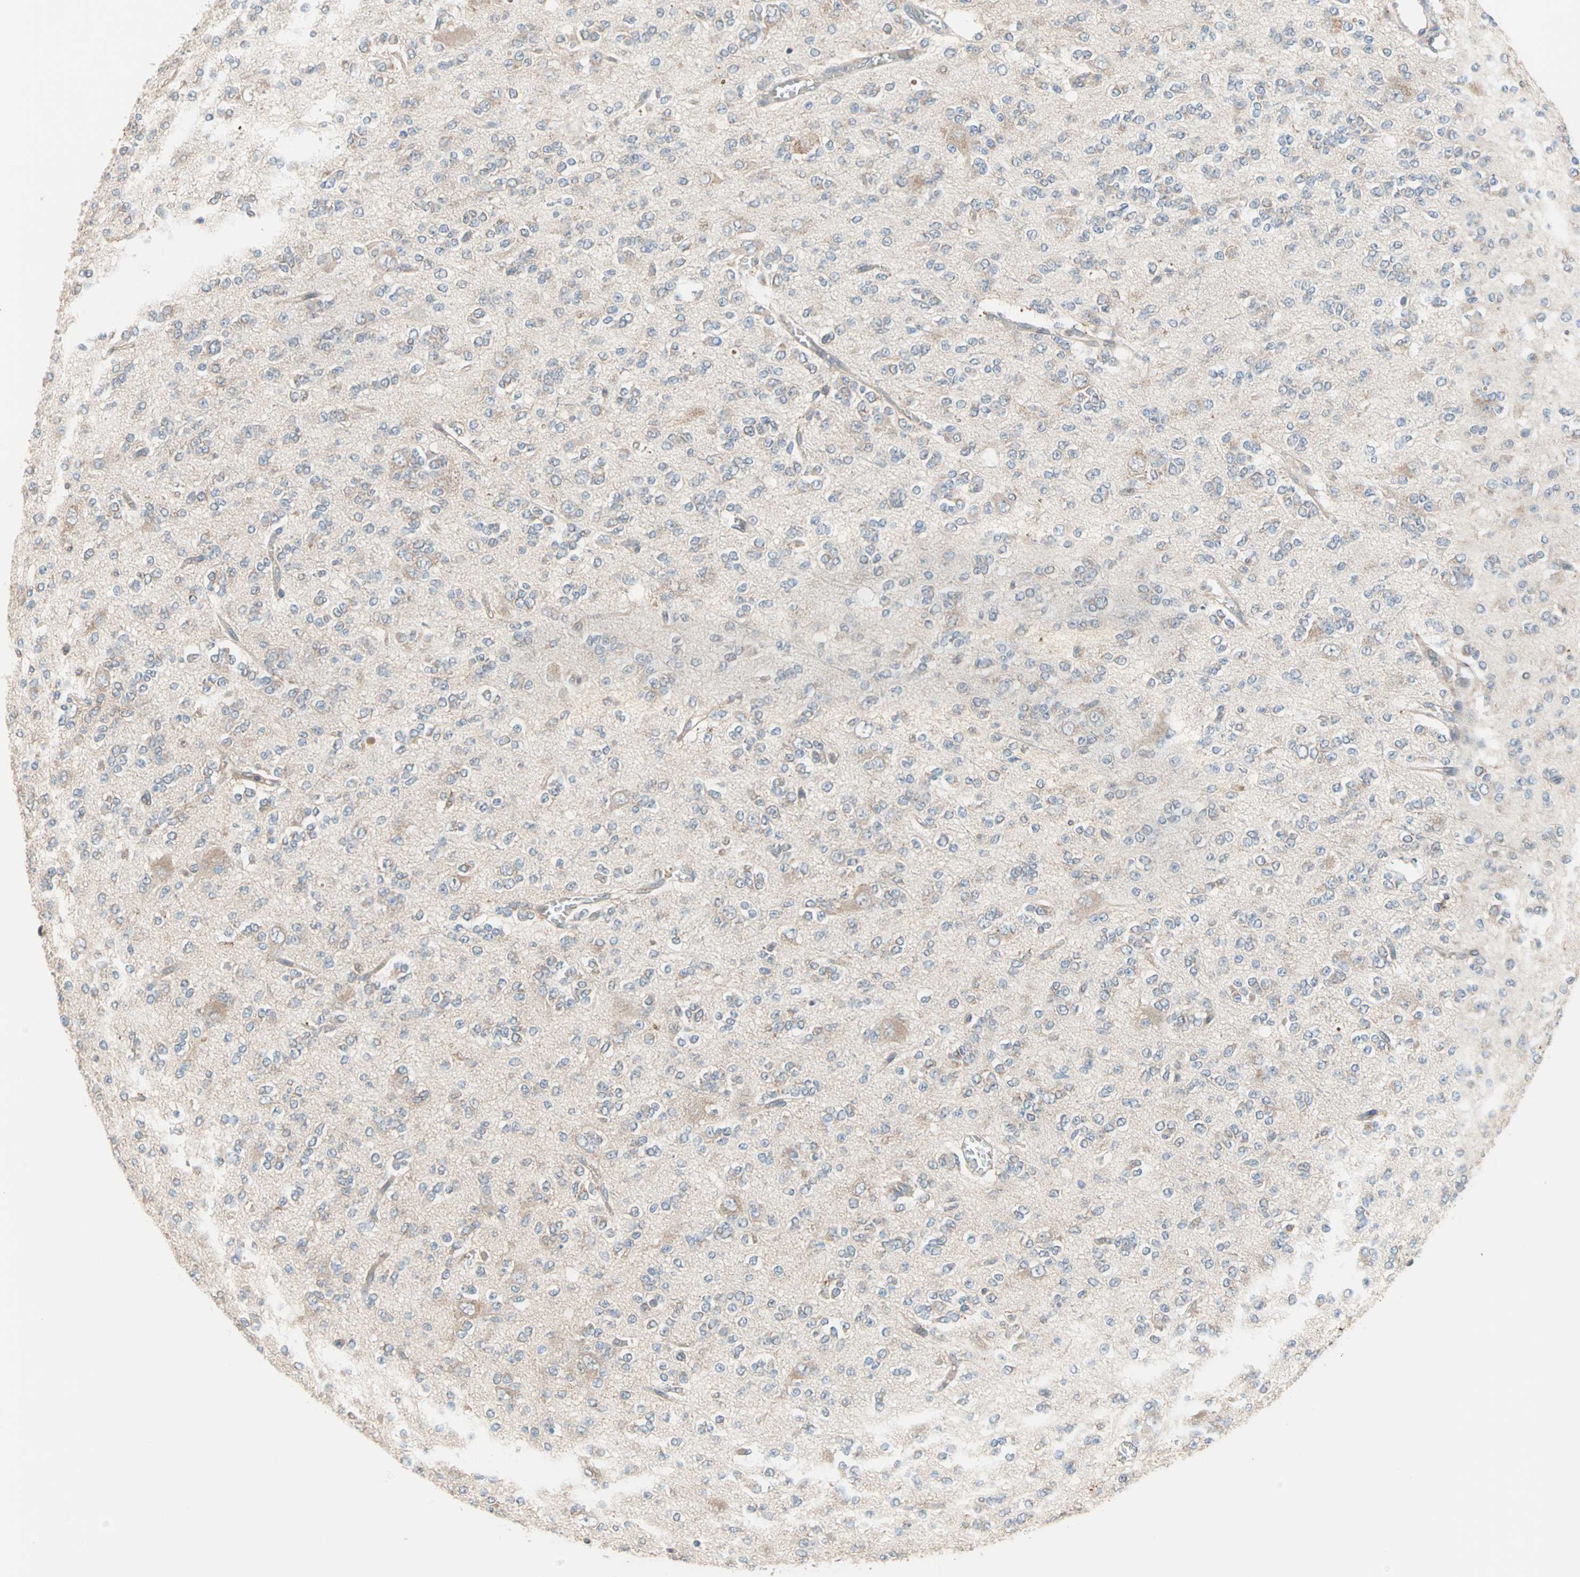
{"staining": {"intensity": "weak", "quantity": "25%-75%", "location": "cytoplasmic/membranous"}, "tissue": "glioma", "cell_type": "Tumor cells", "image_type": "cancer", "snomed": [{"axis": "morphology", "description": "Glioma, malignant, Low grade"}, {"axis": "topography", "description": "Brain"}], "caption": "Protein staining displays weak cytoplasmic/membranous expression in about 25%-75% of tumor cells in glioma.", "gene": "SAR1A", "patient": {"sex": "male", "age": 38}}